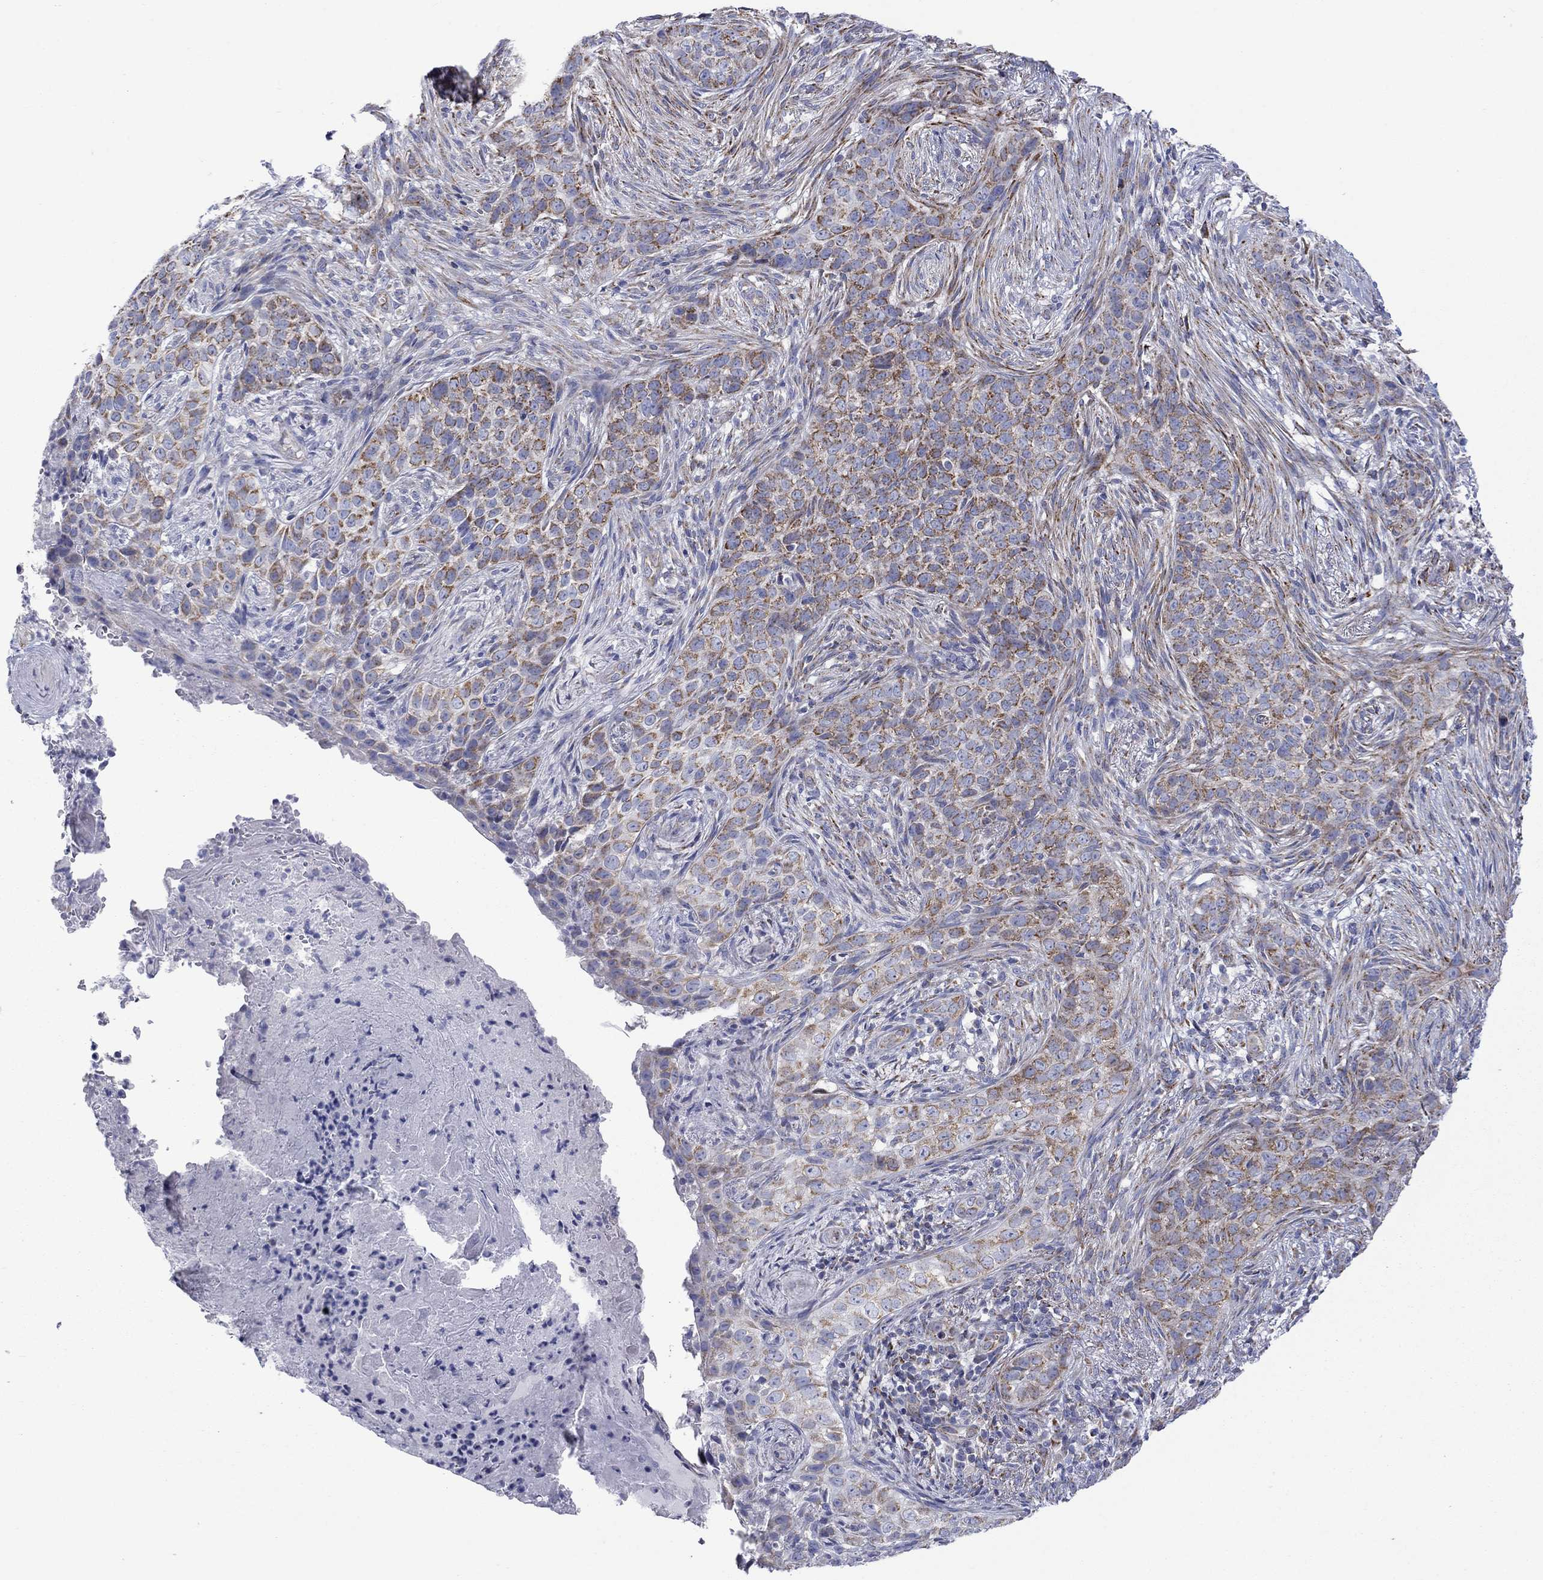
{"staining": {"intensity": "moderate", "quantity": "25%-75%", "location": "cytoplasmic/membranous"}, "tissue": "skin cancer", "cell_type": "Tumor cells", "image_type": "cancer", "snomed": [{"axis": "morphology", "description": "Squamous cell carcinoma, NOS"}, {"axis": "topography", "description": "Skin"}], "caption": "Tumor cells display moderate cytoplasmic/membranous positivity in approximately 25%-75% of cells in skin cancer.", "gene": "CISD1", "patient": {"sex": "male", "age": 88}}